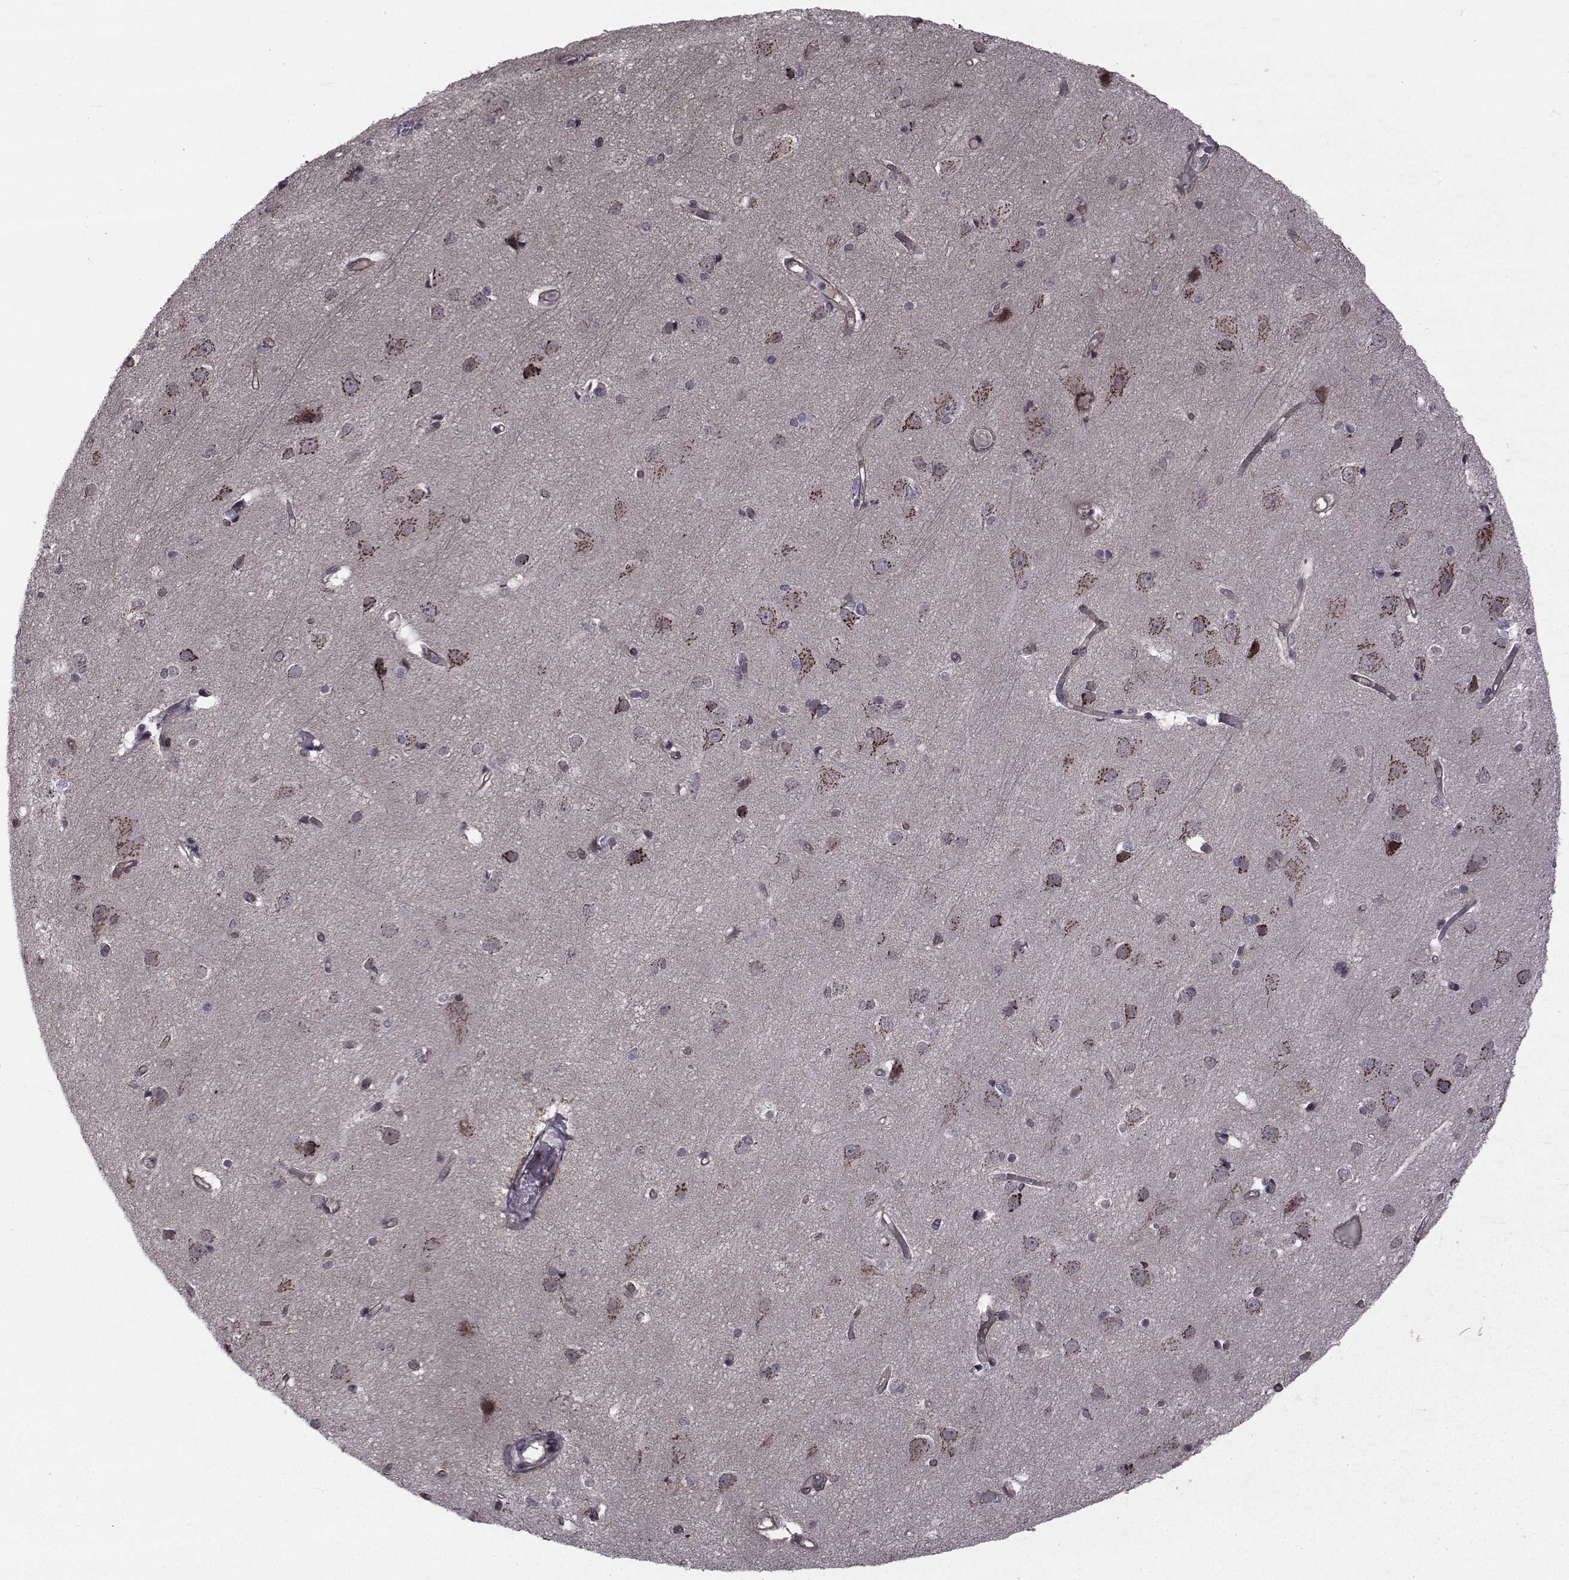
{"staining": {"intensity": "negative", "quantity": "none", "location": "none"}, "tissue": "cerebral cortex", "cell_type": "Endothelial cells", "image_type": "normal", "snomed": [{"axis": "morphology", "description": "Normal tissue, NOS"}, {"axis": "topography", "description": "Cerebral cortex"}], "caption": "IHC micrograph of unremarkable human cerebral cortex stained for a protein (brown), which reveals no positivity in endothelial cells. (Immunohistochemistry (ihc), brightfield microscopy, high magnification).", "gene": "ATP6V1C2", "patient": {"sex": "male", "age": 37}}